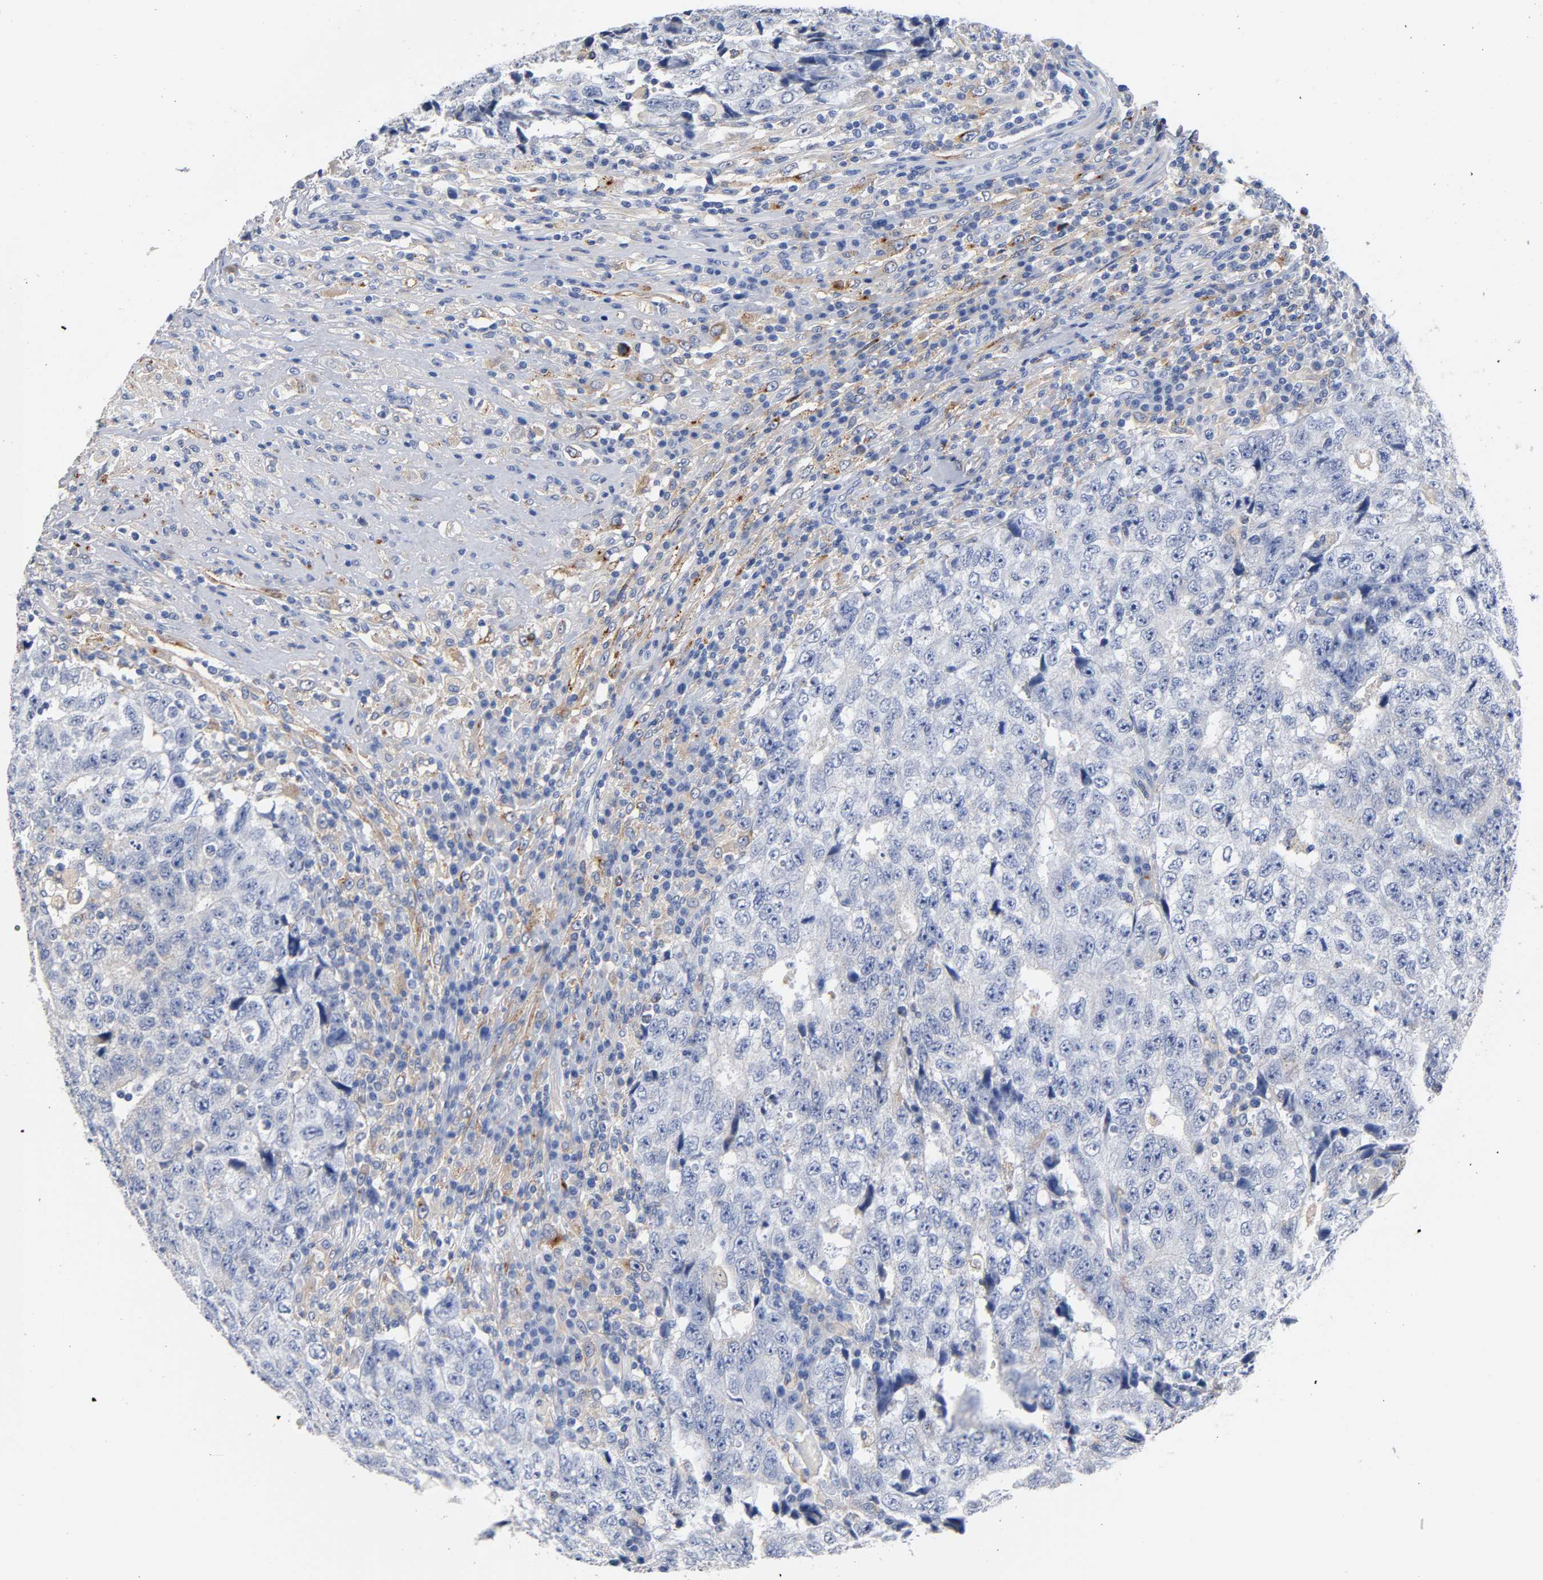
{"staining": {"intensity": "negative", "quantity": "none", "location": "none"}, "tissue": "testis cancer", "cell_type": "Tumor cells", "image_type": "cancer", "snomed": [{"axis": "morphology", "description": "Necrosis, NOS"}, {"axis": "morphology", "description": "Carcinoma, Embryonal, NOS"}, {"axis": "topography", "description": "Testis"}], "caption": "An immunohistochemistry (IHC) micrograph of testis cancer is shown. There is no staining in tumor cells of testis cancer. The staining was performed using DAB (3,3'-diaminobenzidine) to visualize the protein expression in brown, while the nuclei were stained in blue with hematoxylin (Magnification: 20x).", "gene": "LRP1", "patient": {"sex": "male", "age": 19}}